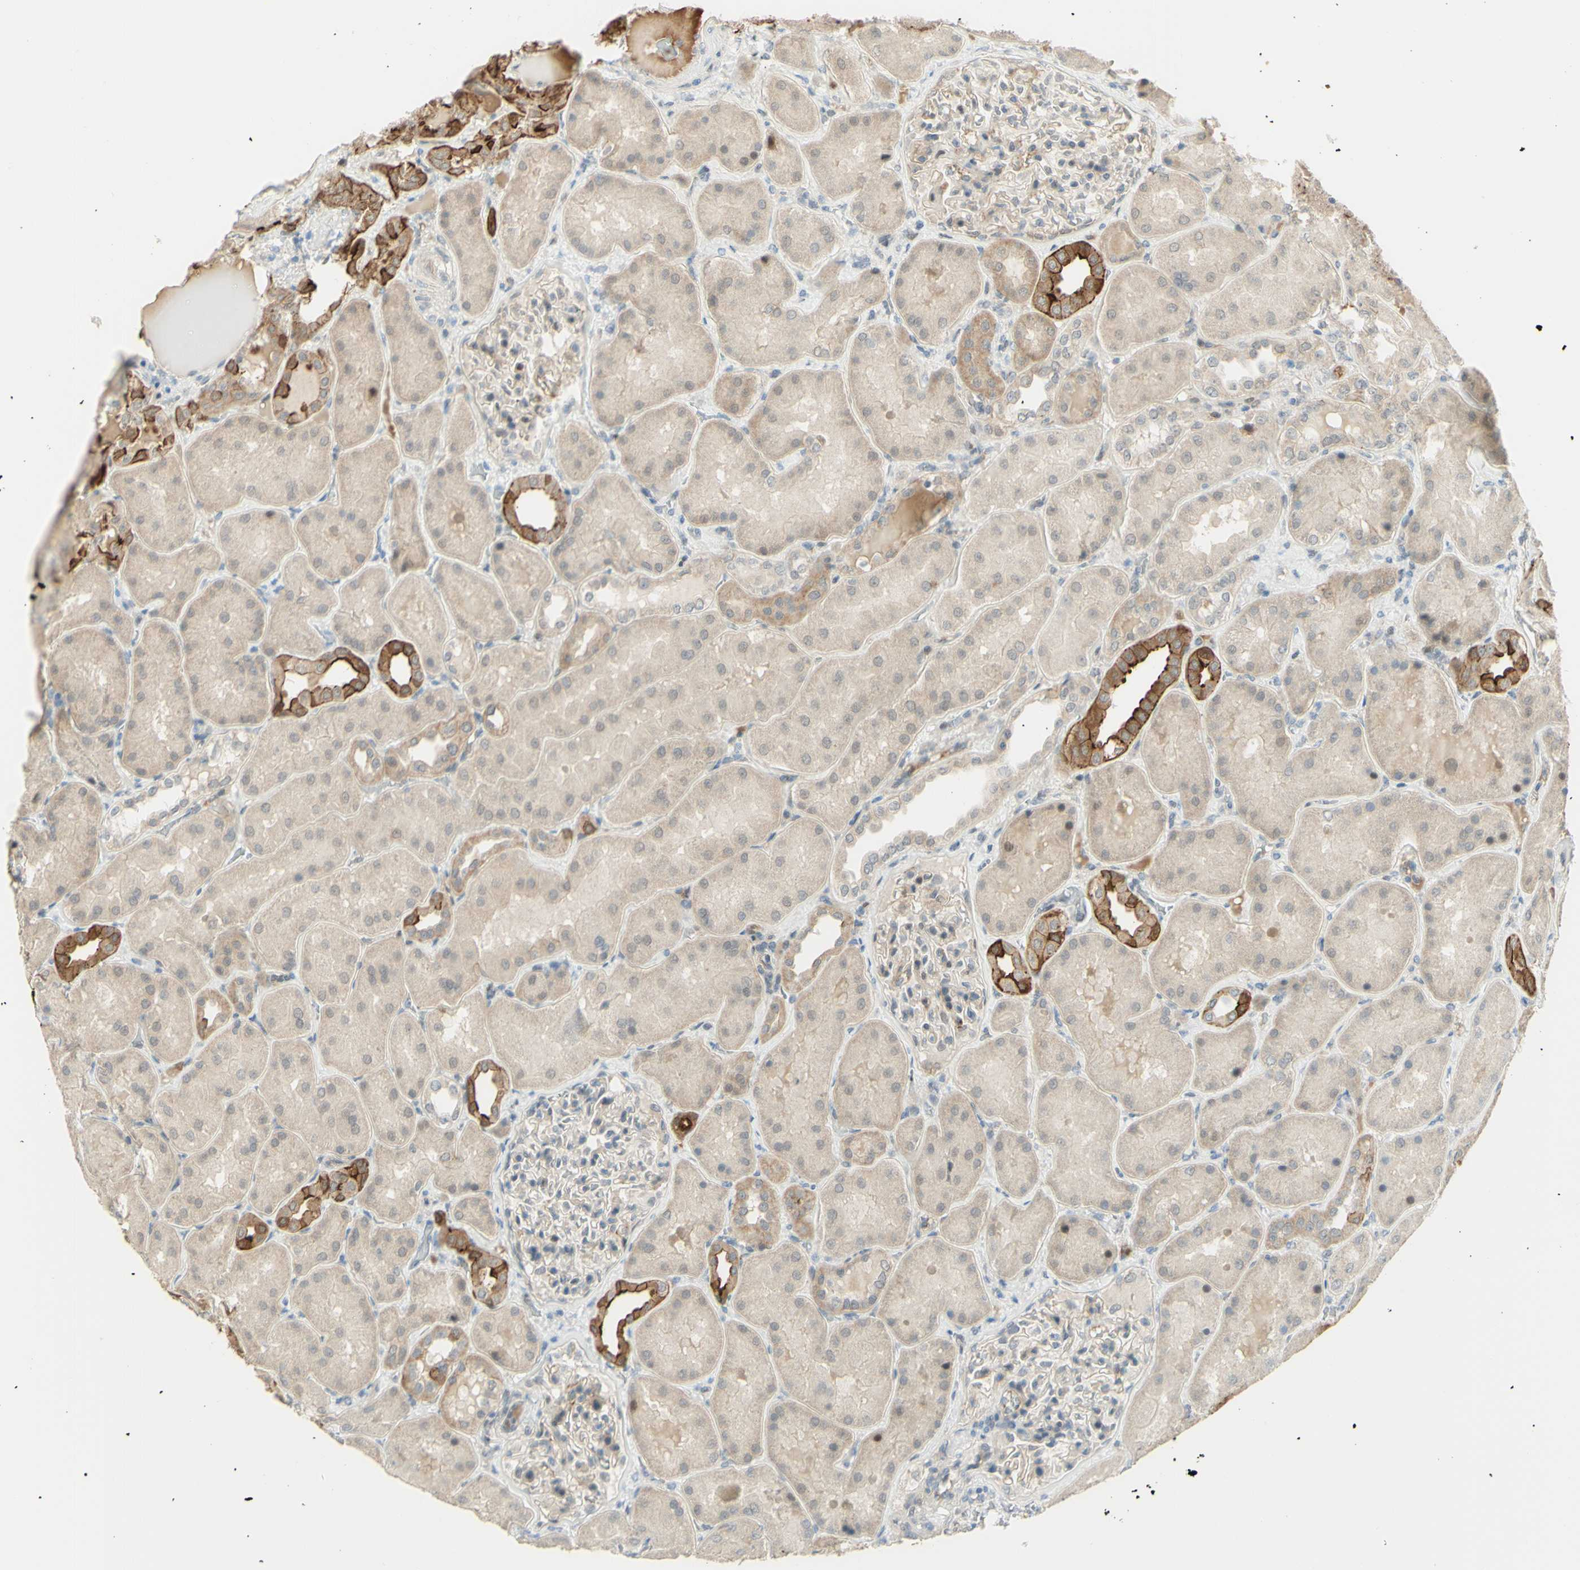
{"staining": {"intensity": "weak", "quantity": "<25%", "location": "cytoplasmic/membranous"}, "tissue": "kidney", "cell_type": "Cells in glomeruli", "image_type": "normal", "snomed": [{"axis": "morphology", "description": "Normal tissue, NOS"}, {"axis": "topography", "description": "Kidney"}], "caption": "High magnification brightfield microscopy of normal kidney stained with DAB (brown) and counterstained with hematoxylin (blue): cells in glomeruli show no significant staining. (DAB (3,3'-diaminobenzidine) immunohistochemistry (IHC), high magnification).", "gene": "ANGPT2", "patient": {"sex": "female", "age": 56}}